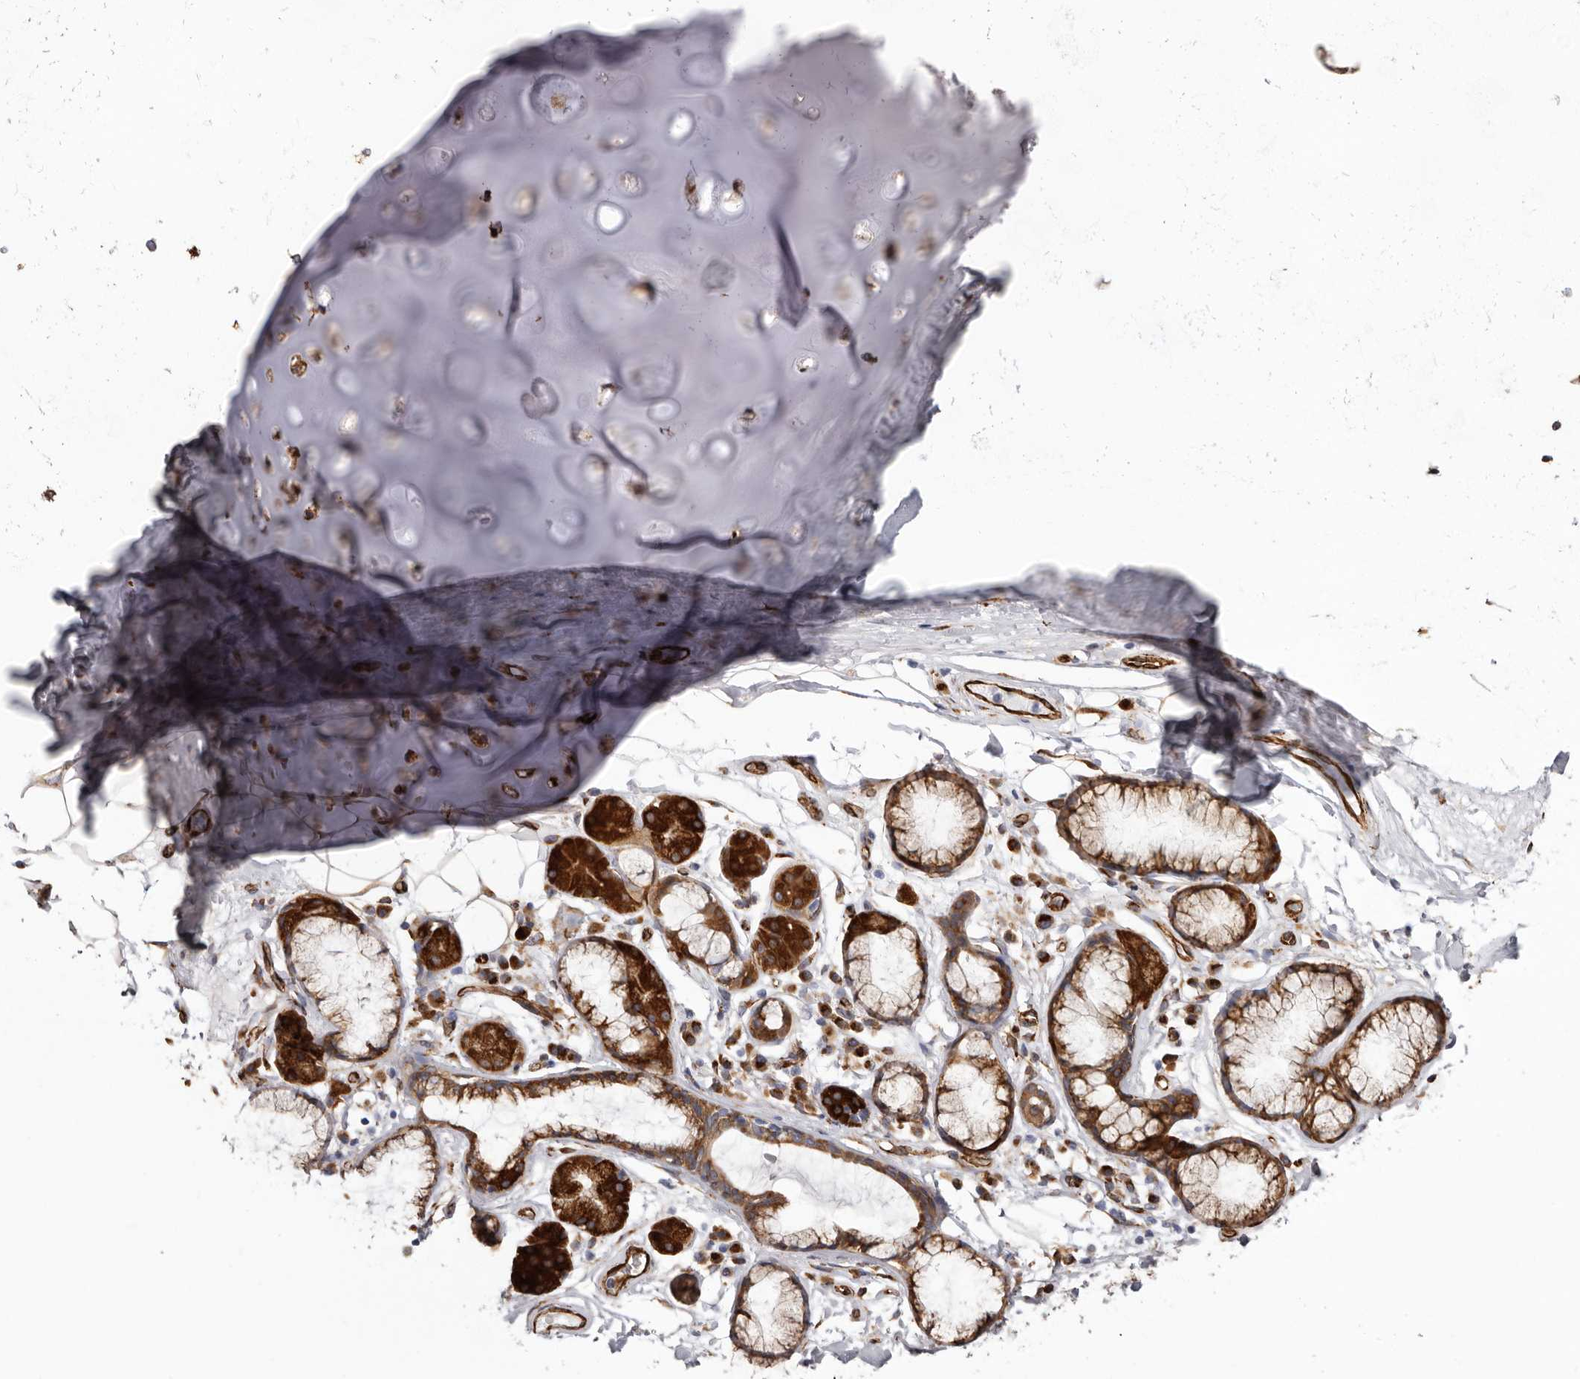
{"staining": {"intensity": "moderate", "quantity": "25%-75%", "location": "cytoplasmic/membranous"}, "tissue": "soft tissue", "cell_type": "Chondrocytes", "image_type": "normal", "snomed": [{"axis": "morphology", "description": "Normal tissue, NOS"}, {"axis": "topography", "description": "Cartilage tissue"}], "caption": "Immunohistochemical staining of normal human soft tissue shows moderate cytoplasmic/membranous protein positivity in approximately 25%-75% of chondrocytes.", "gene": "SEMA3E", "patient": {"sex": "female", "age": 63}}